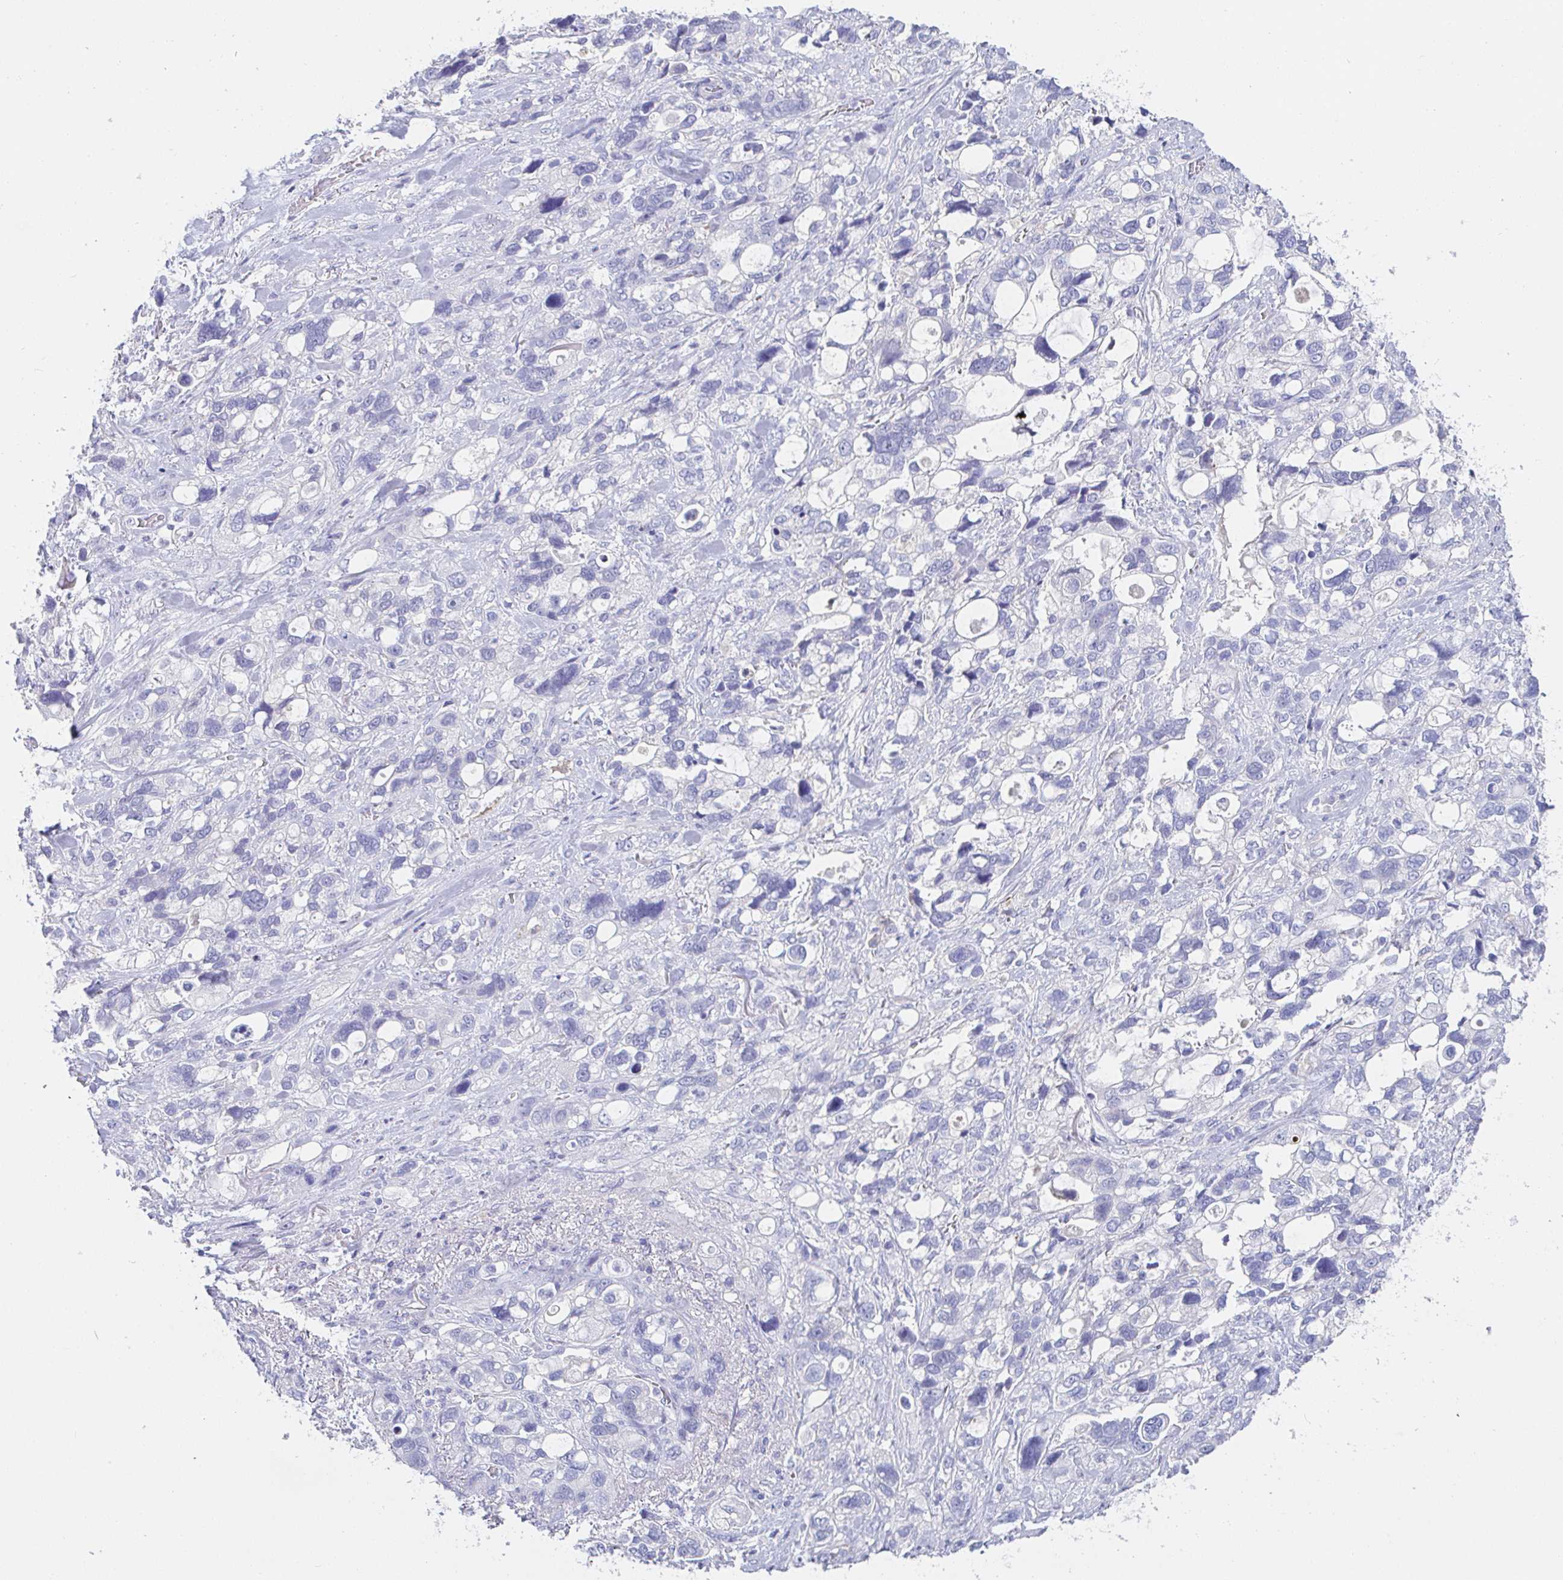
{"staining": {"intensity": "negative", "quantity": "none", "location": "none"}, "tissue": "stomach cancer", "cell_type": "Tumor cells", "image_type": "cancer", "snomed": [{"axis": "morphology", "description": "Adenocarcinoma, NOS"}, {"axis": "topography", "description": "Stomach, upper"}], "caption": "This image is of stomach adenocarcinoma stained with IHC to label a protein in brown with the nuclei are counter-stained blue. There is no expression in tumor cells.", "gene": "PDE6B", "patient": {"sex": "female", "age": 81}}